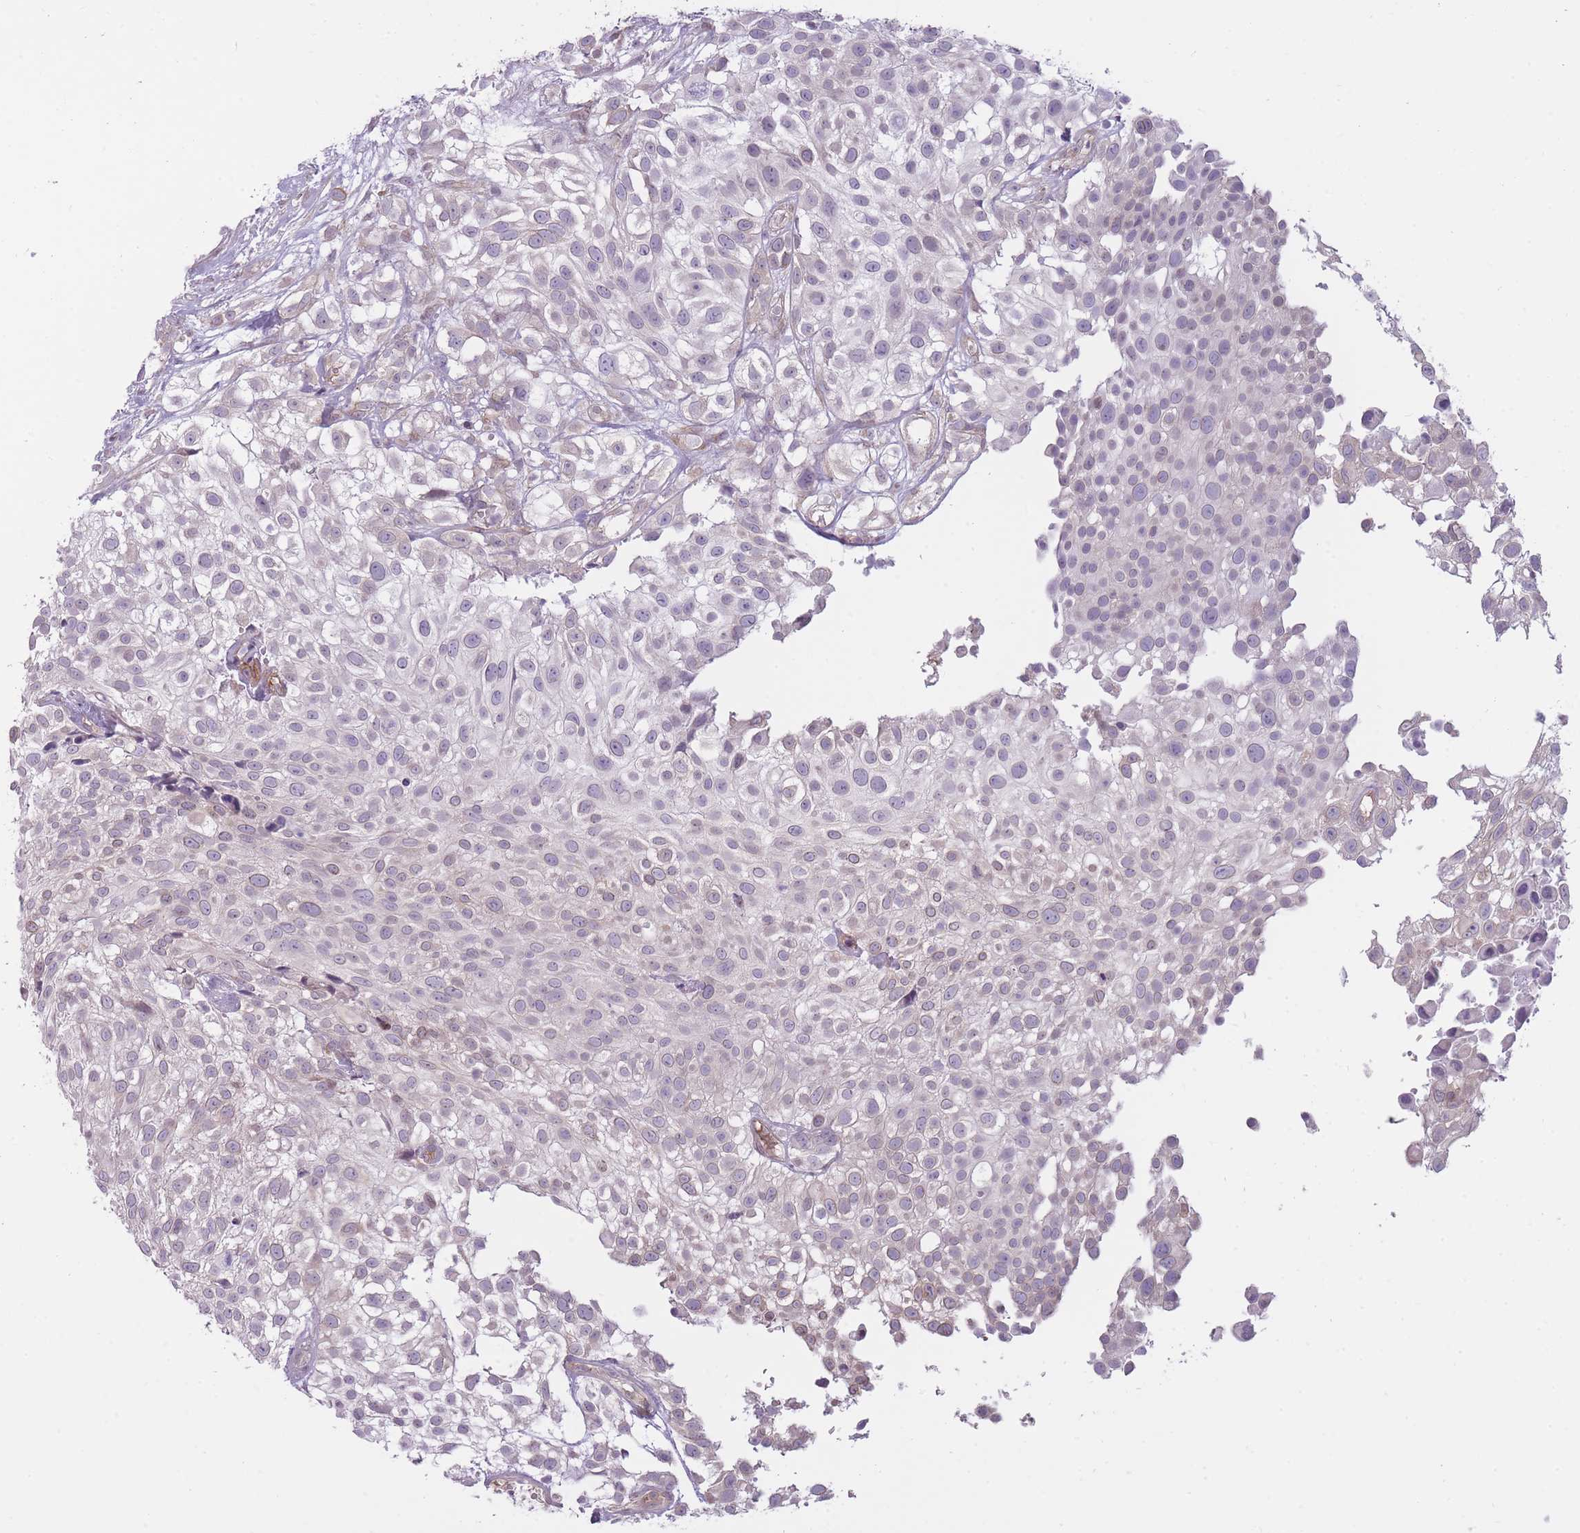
{"staining": {"intensity": "negative", "quantity": "none", "location": "none"}, "tissue": "urothelial cancer", "cell_type": "Tumor cells", "image_type": "cancer", "snomed": [{"axis": "morphology", "description": "Urothelial carcinoma, High grade"}, {"axis": "topography", "description": "Urinary bladder"}], "caption": "Immunohistochemical staining of human urothelial cancer exhibits no significant positivity in tumor cells.", "gene": "PGRMC2", "patient": {"sex": "male", "age": 56}}